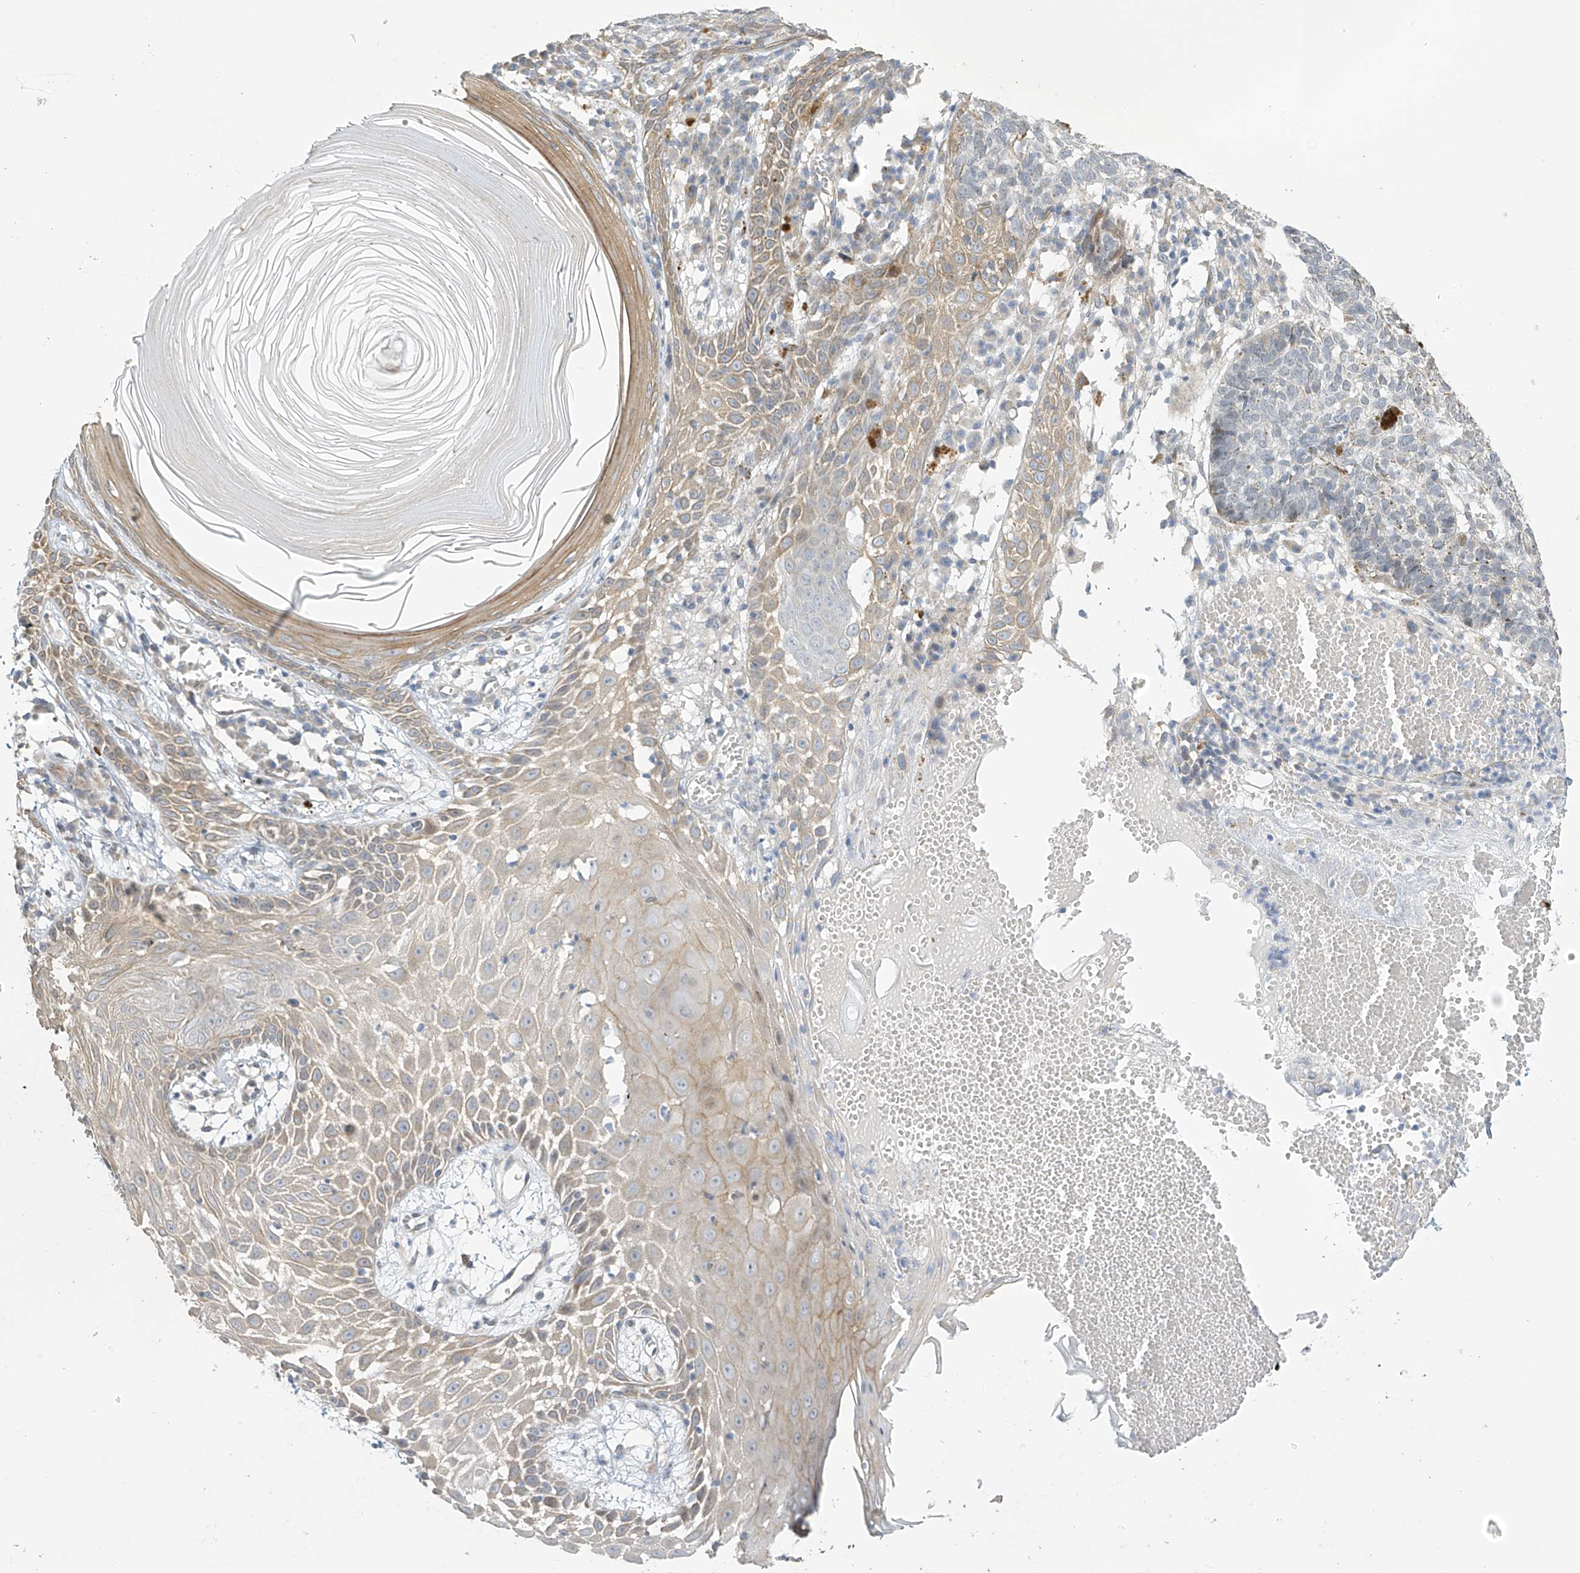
{"staining": {"intensity": "negative", "quantity": "none", "location": "none"}, "tissue": "skin cancer", "cell_type": "Tumor cells", "image_type": "cancer", "snomed": [{"axis": "morphology", "description": "Basal cell carcinoma"}, {"axis": "topography", "description": "Skin"}], "caption": "Histopathology image shows no protein expression in tumor cells of basal cell carcinoma (skin) tissue.", "gene": "ZNF641", "patient": {"sex": "male", "age": 85}}